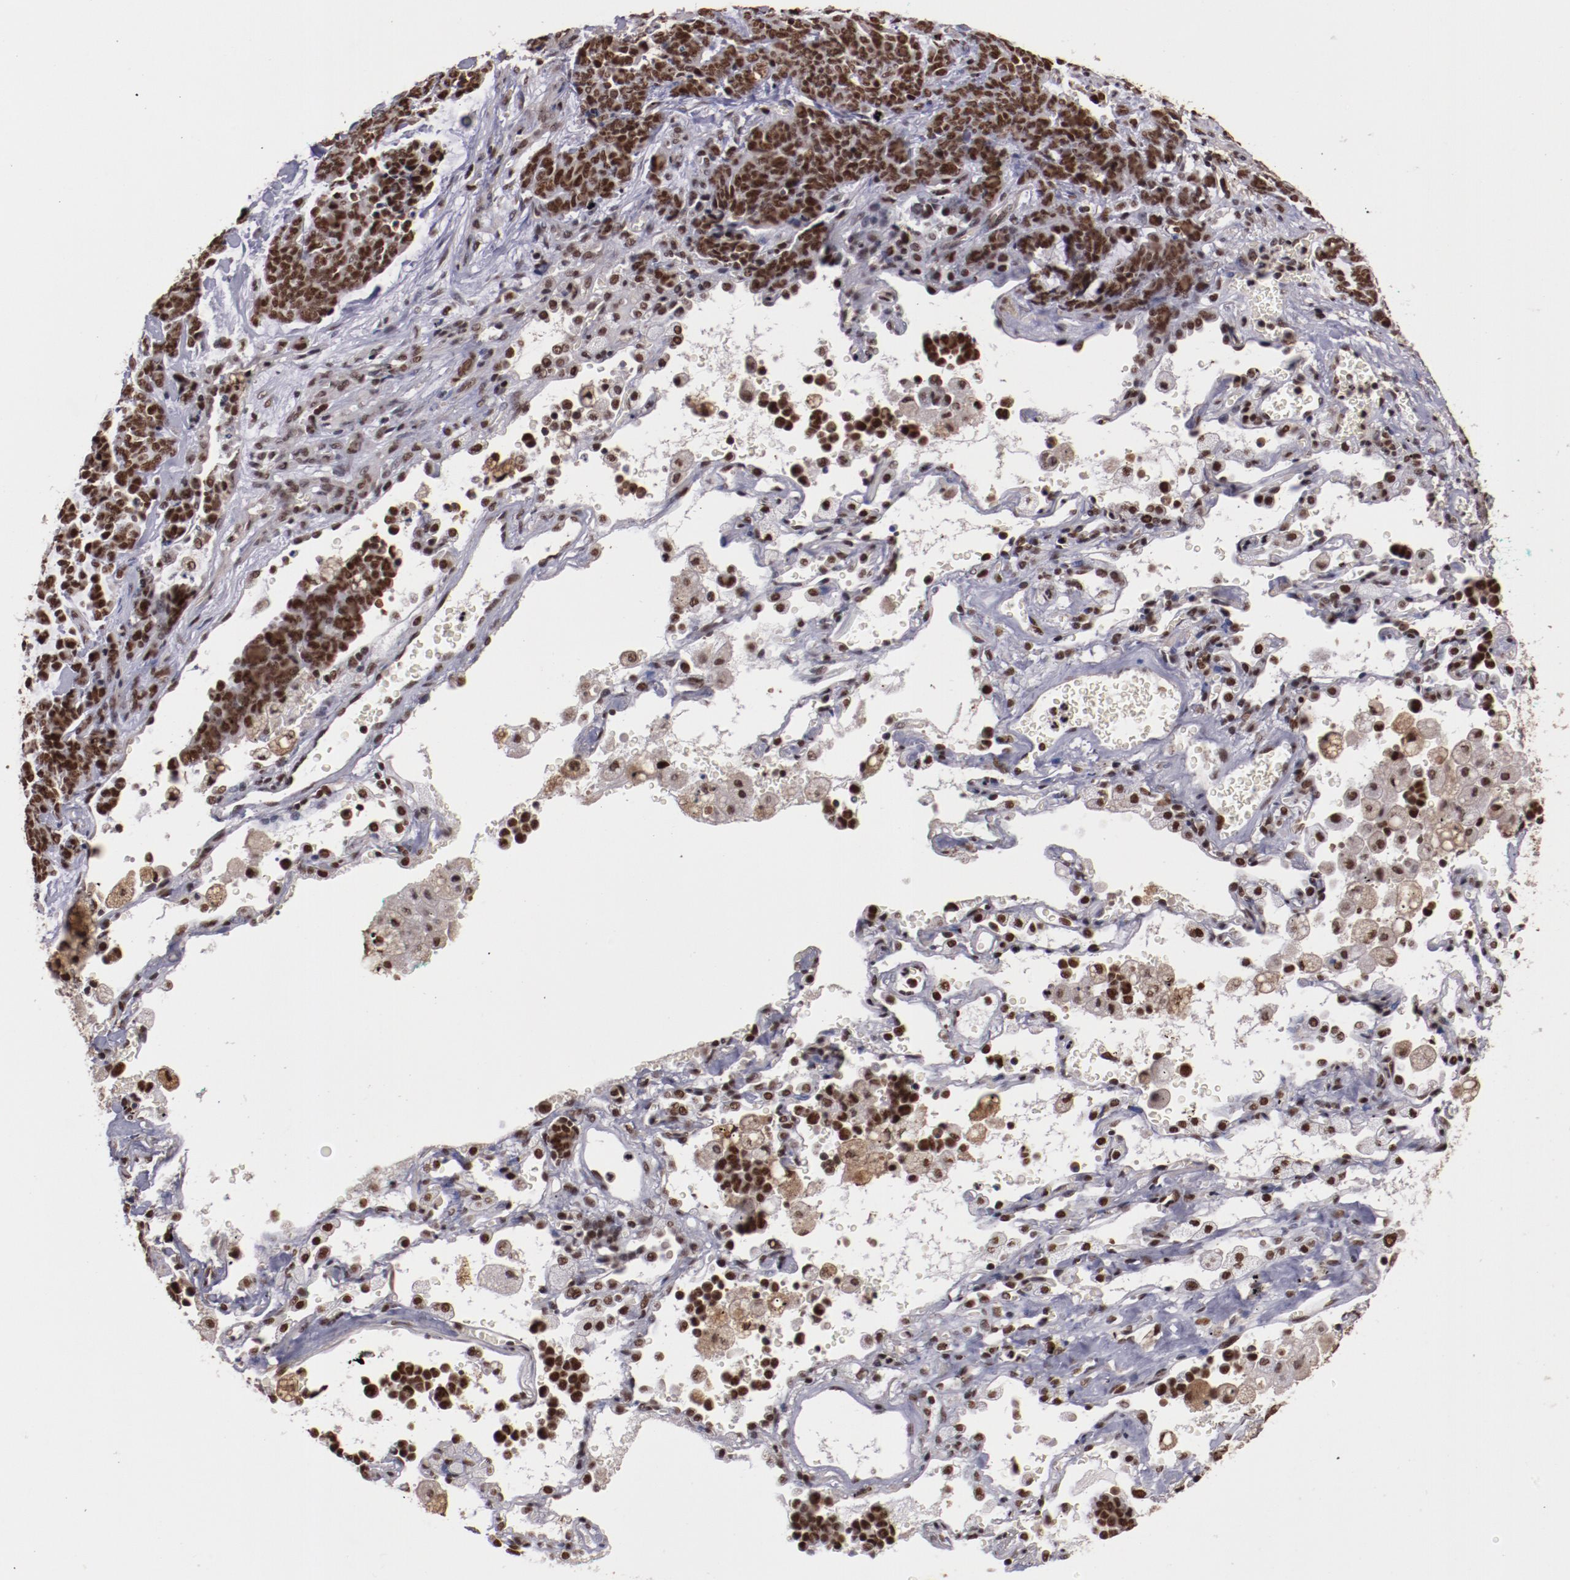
{"staining": {"intensity": "moderate", "quantity": ">75%", "location": "nuclear"}, "tissue": "lung cancer", "cell_type": "Tumor cells", "image_type": "cancer", "snomed": [{"axis": "morphology", "description": "Neoplasm, malignant, NOS"}, {"axis": "topography", "description": "Lung"}], "caption": "Lung cancer (neoplasm (malignant)) stained with DAB (3,3'-diaminobenzidine) immunohistochemistry (IHC) exhibits medium levels of moderate nuclear positivity in about >75% of tumor cells.", "gene": "STAG2", "patient": {"sex": "female", "age": 58}}